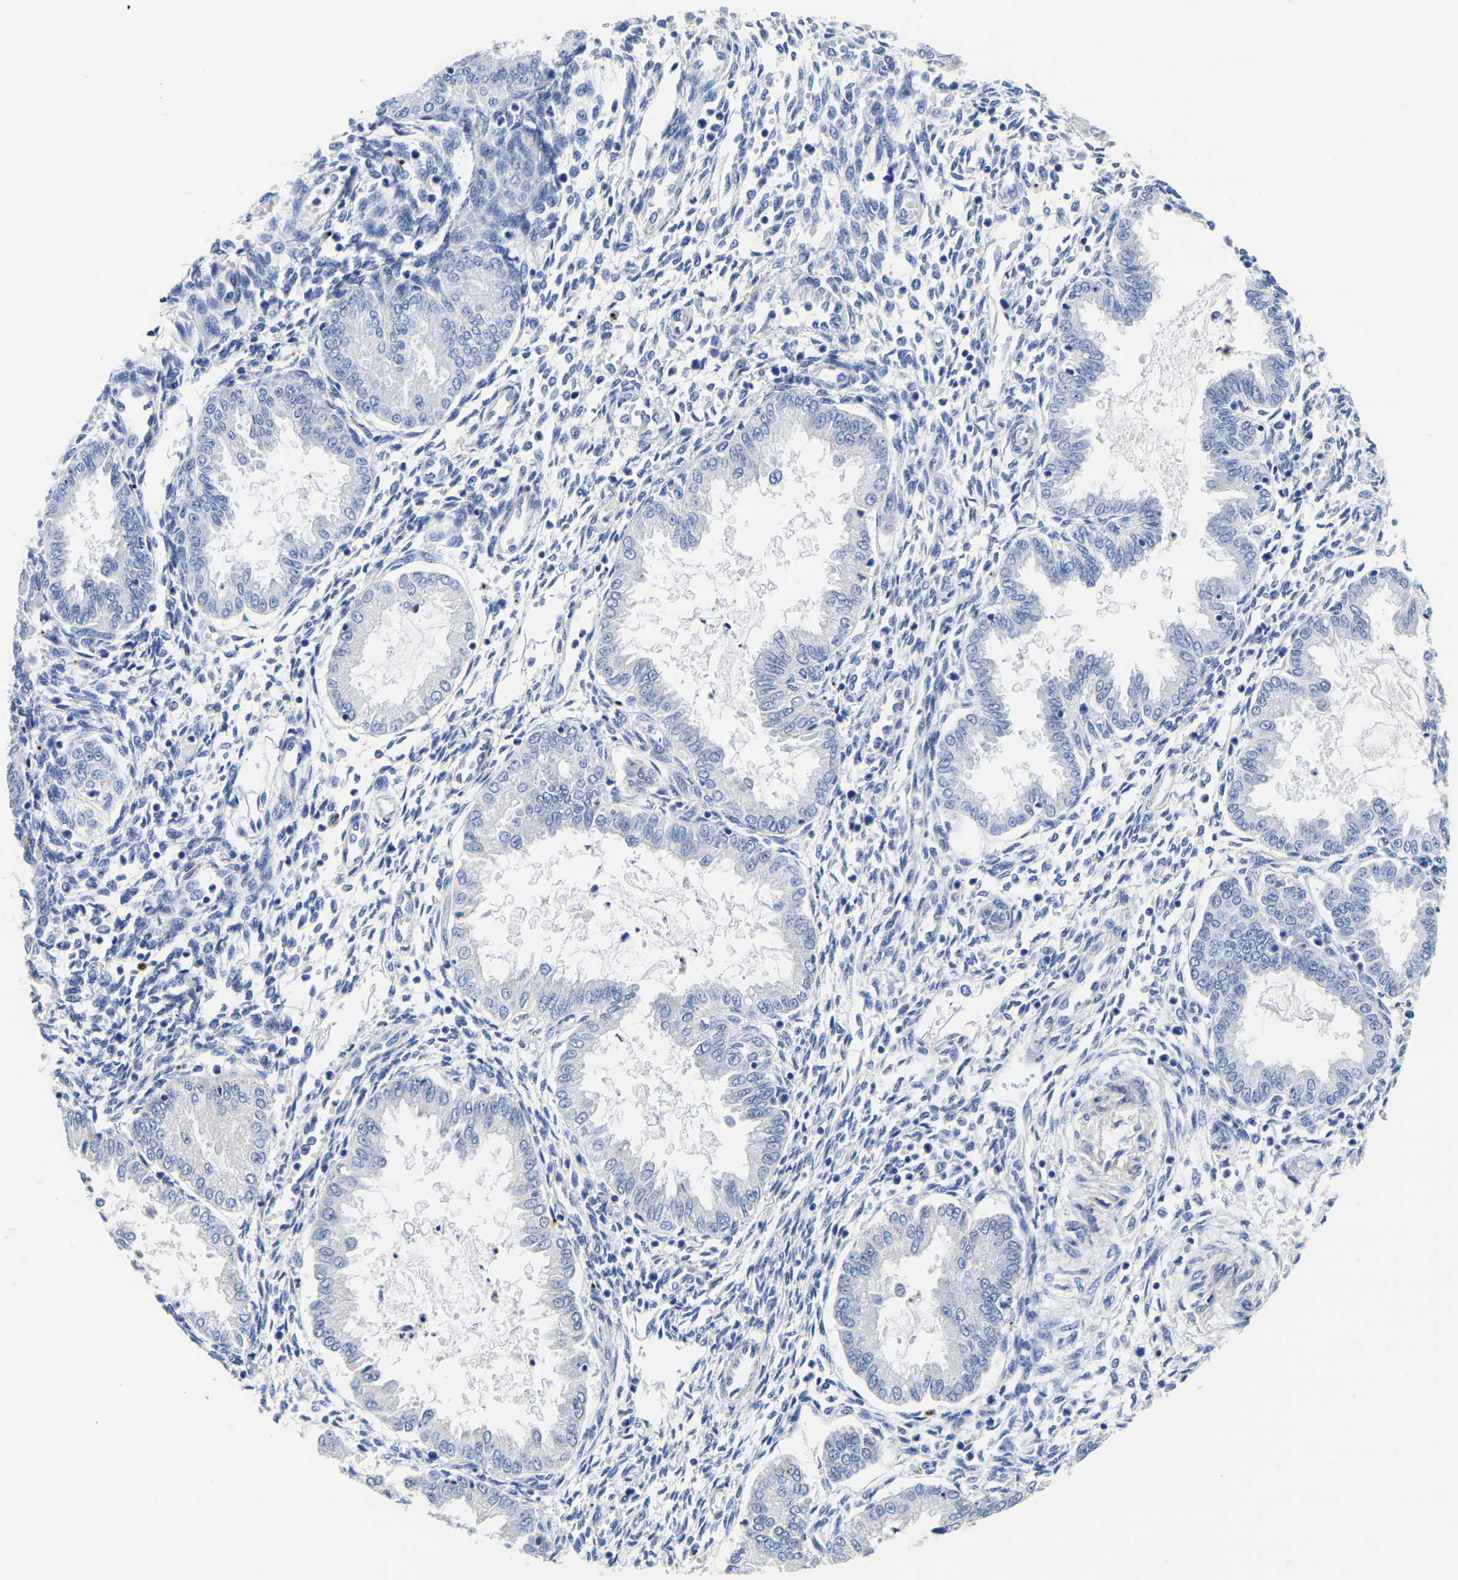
{"staining": {"intensity": "negative", "quantity": "none", "location": "none"}, "tissue": "endometrium", "cell_type": "Cells in endometrial stroma", "image_type": "normal", "snomed": [{"axis": "morphology", "description": "Normal tissue, NOS"}, {"axis": "topography", "description": "Endometrium"}], "caption": "IHC image of benign endometrium: endometrium stained with DAB (3,3'-diaminobenzidine) displays no significant protein positivity in cells in endometrial stroma. (DAB immunohistochemistry, high magnification).", "gene": "SLC45A3", "patient": {"sex": "female", "age": 33}}